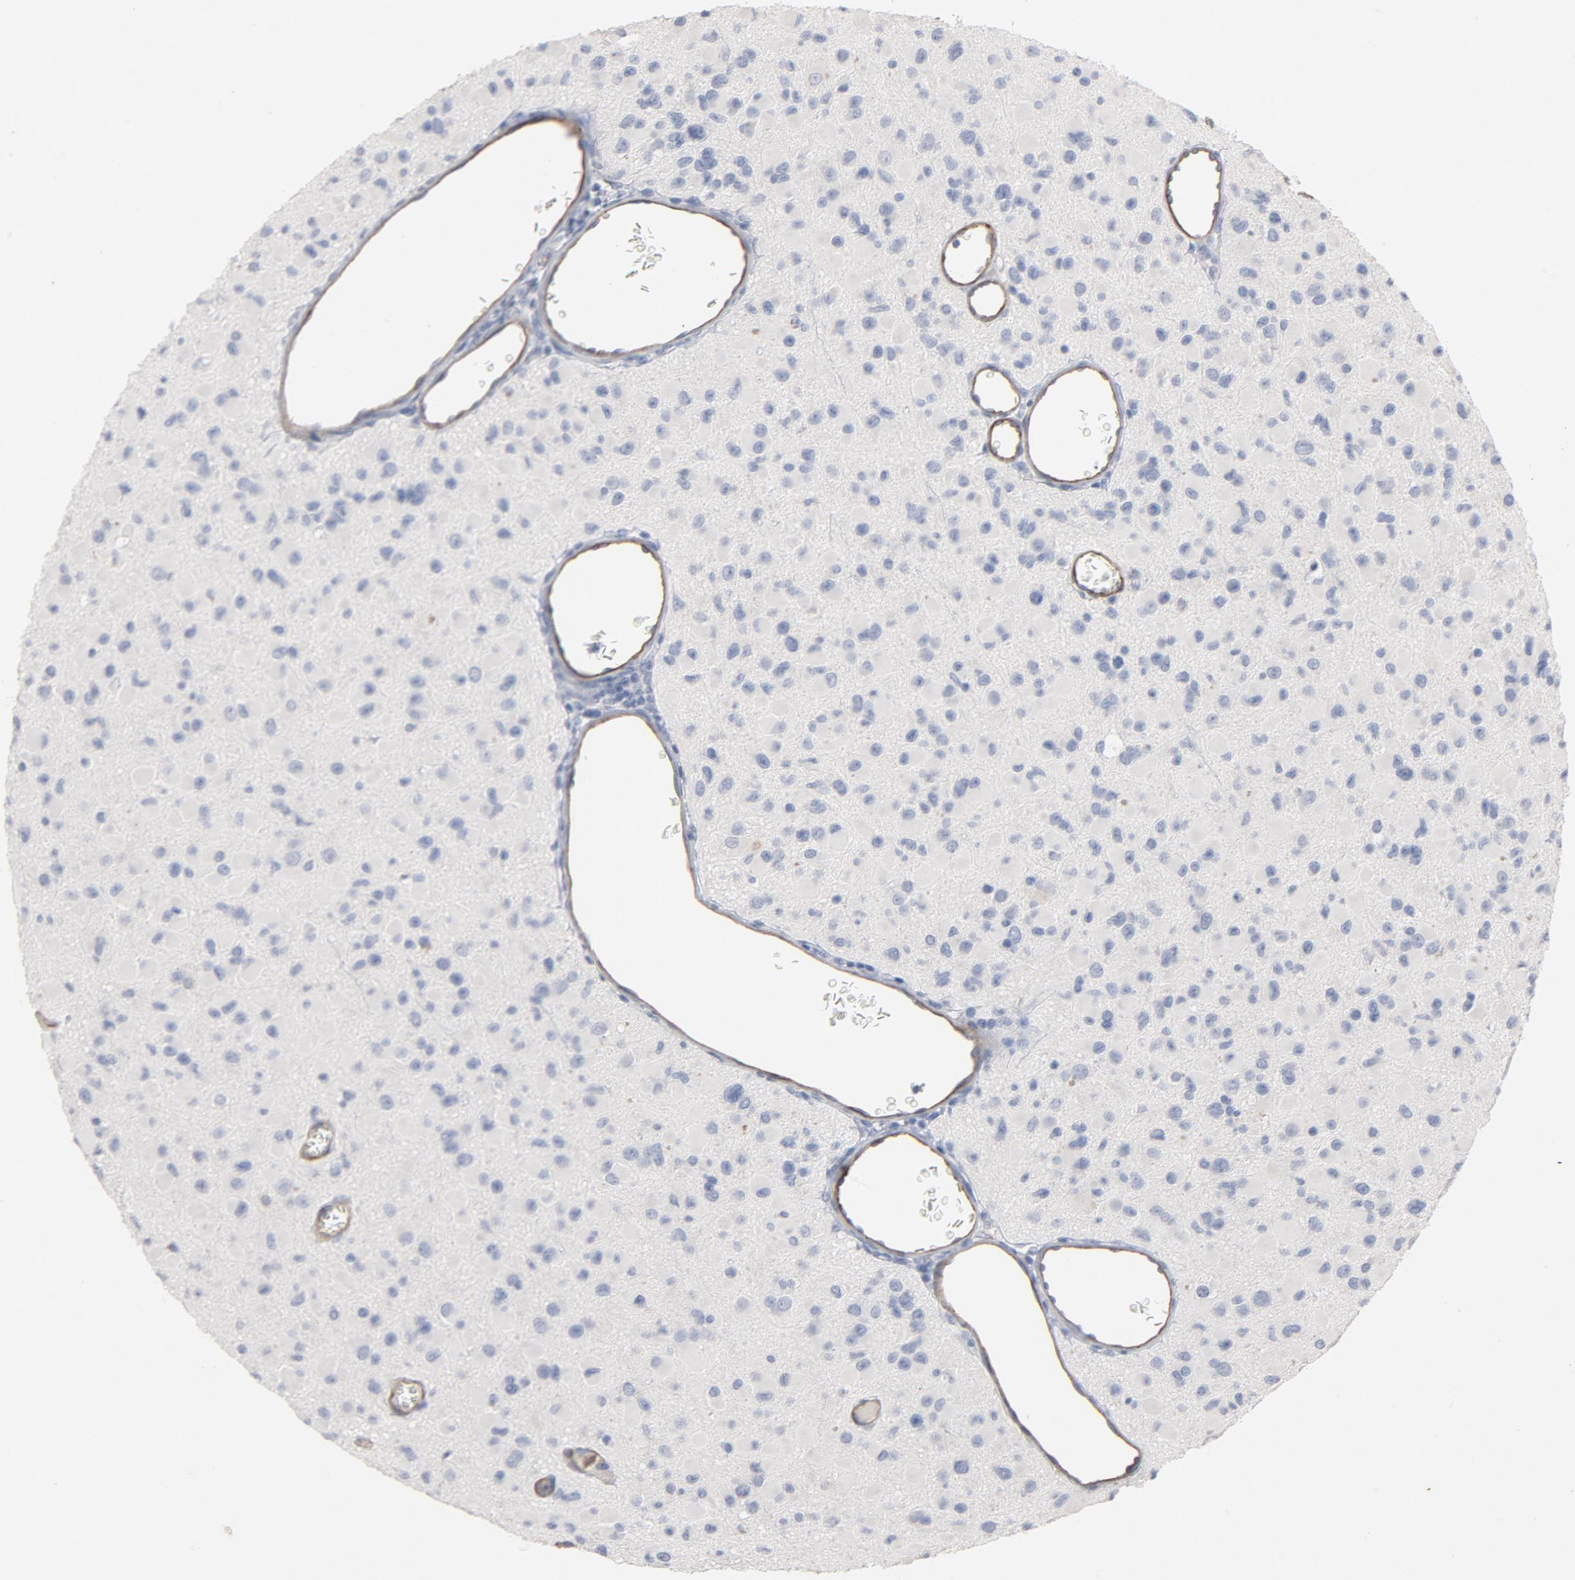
{"staining": {"intensity": "negative", "quantity": "none", "location": "none"}, "tissue": "glioma", "cell_type": "Tumor cells", "image_type": "cancer", "snomed": [{"axis": "morphology", "description": "Glioma, malignant, Low grade"}, {"axis": "topography", "description": "Brain"}], "caption": "Malignant glioma (low-grade) was stained to show a protein in brown. There is no significant staining in tumor cells. (DAB immunohistochemistry, high magnification).", "gene": "KDR", "patient": {"sex": "male", "age": 42}}